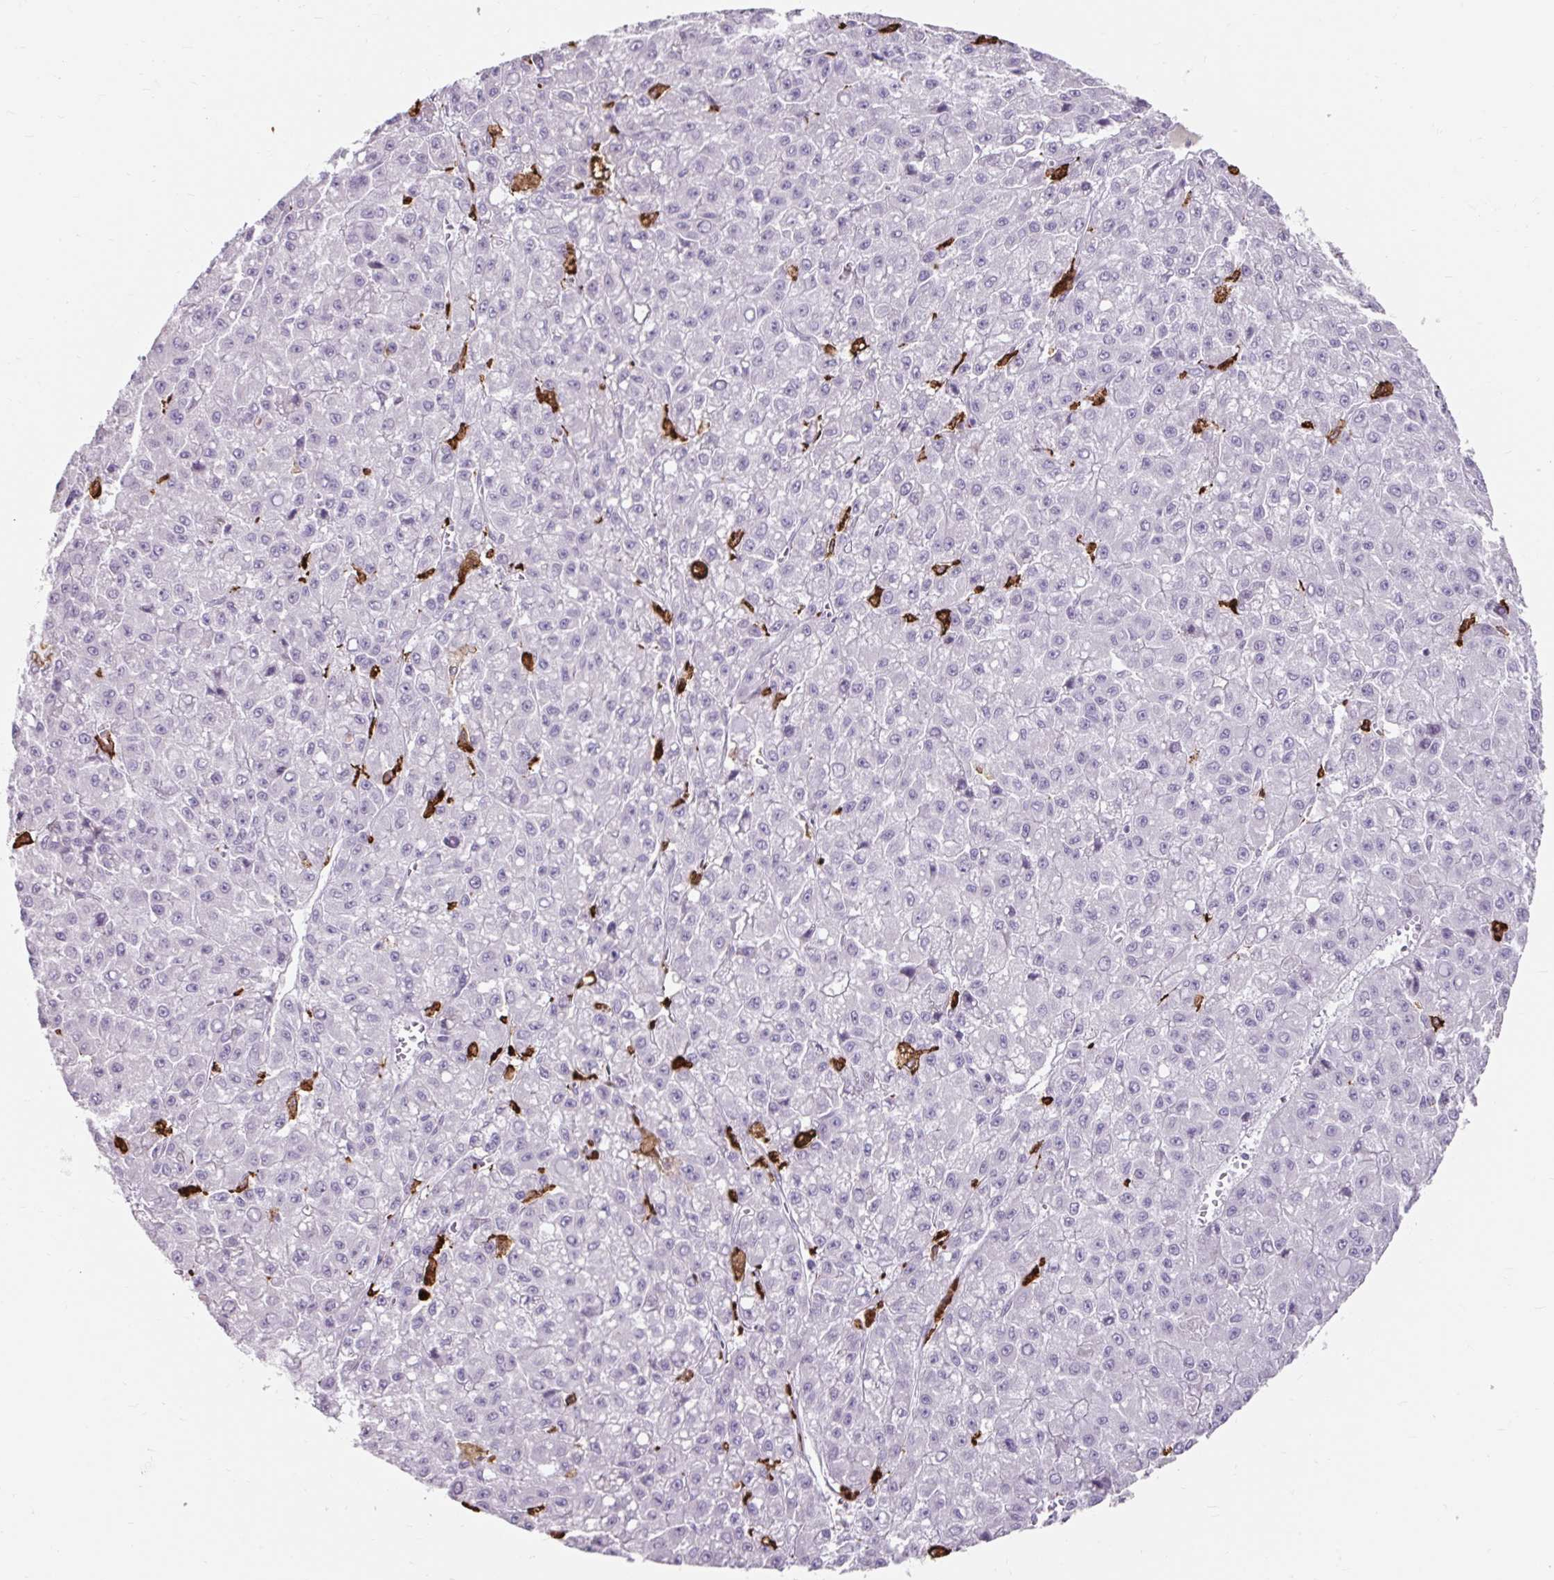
{"staining": {"intensity": "negative", "quantity": "none", "location": "none"}, "tissue": "liver cancer", "cell_type": "Tumor cells", "image_type": "cancer", "snomed": [{"axis": "morphology", "description": "Carcinoma, Hepatocellular, NOS"}, {"axis": "topography", "description": "Liver"}], "caption": "This is an immunohistochemistry image of human liver cancer. There is no expression in tumor cells.", "gene": "CD163", "patient": {"sex": "male", "age": 70}}